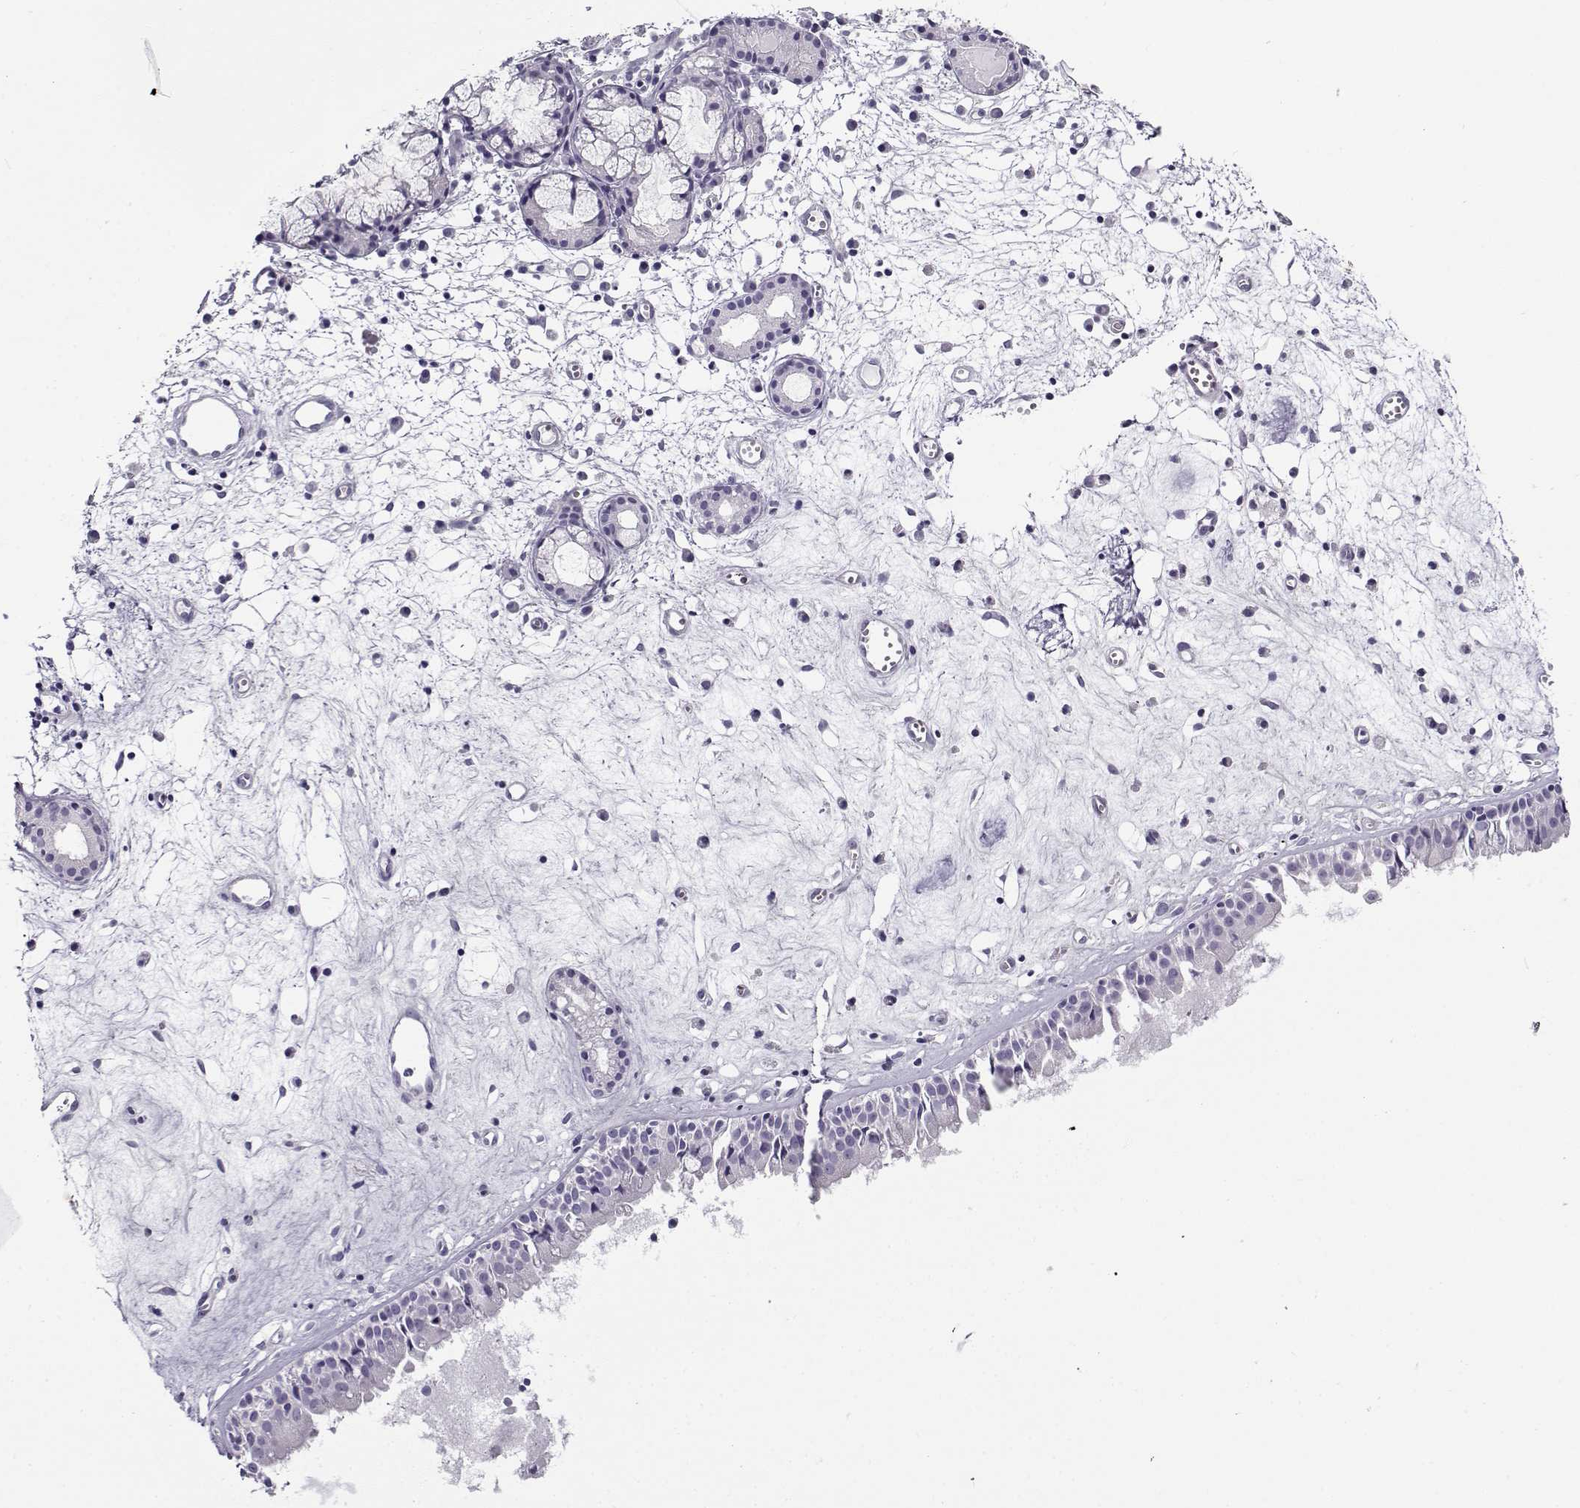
{"staining": {"intensity": "negative", "quantity": "none", "location": "none"}, "tissue": "nasopharynx", "cell_type": "Respiratory epithelial cells", "image_type": "normal", "snomed": [{"axis": "morphology", "description": "Normal tissue, NOS"}, {"axis": "topography", "description": "Nasopharynx"}], "caption": "IHC image of normal nasopharynx stained for a protein (brown), which reveals no positivity in respiratory epithelial cells.", "gene": "GTSF1L", "patient": {"sex": "male", "age": 61}}